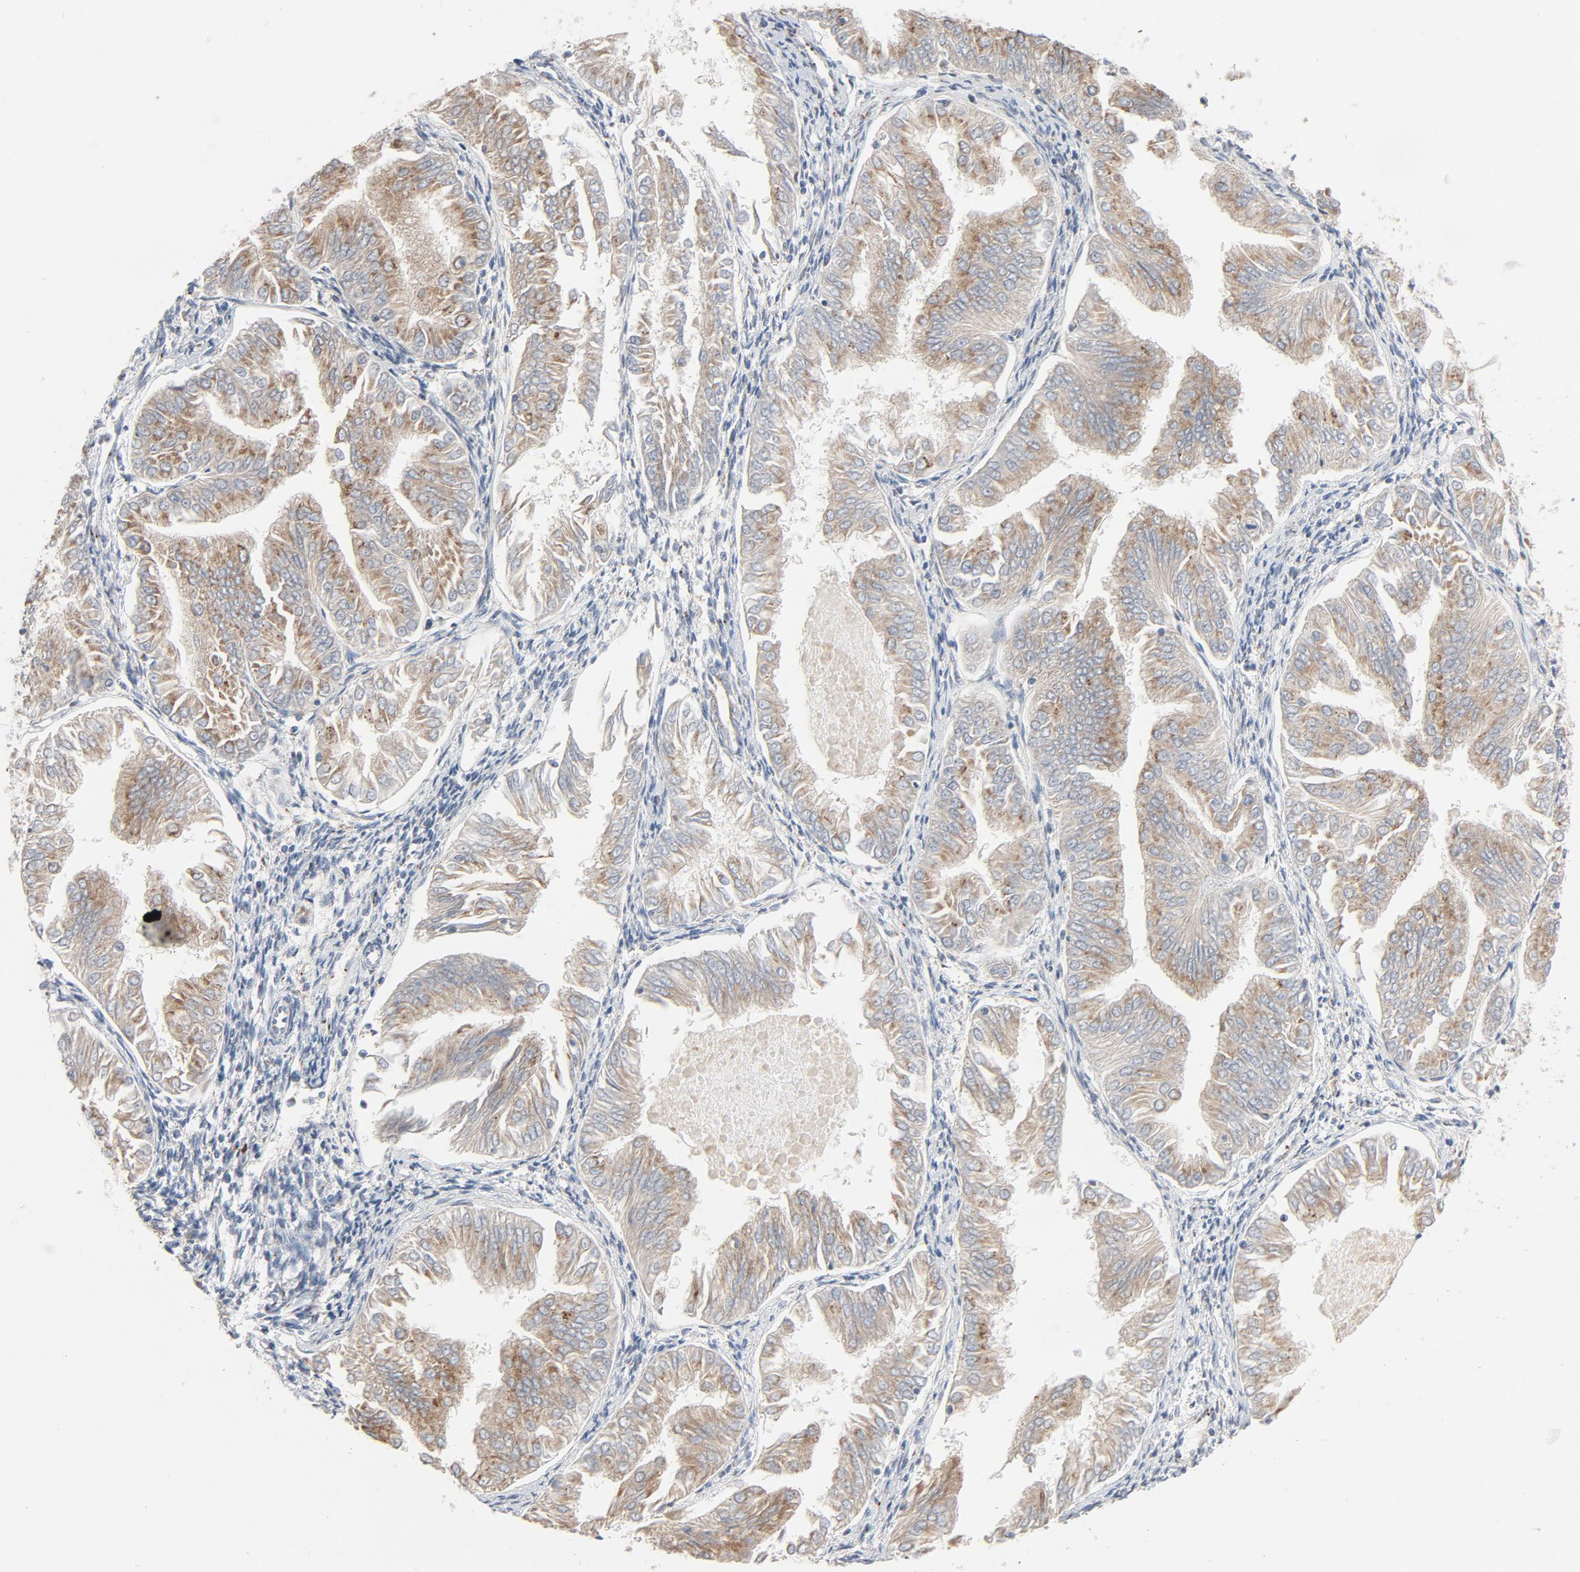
{"staining": {"intensity": "weak", "quantity": ">75%", "location": "cytoplasmic/membranous"}, "tissue": "endometrial cancer", "cell_type": "Tumor cells", "image_type": "cancer", "snomed": [{"axis": "morphology", "description": "Adenocarcinoma, NOS"}, {"axis": "topography", "description": "Endometrium"}], "caption": "Weak cytoplasmic/membranous protein staining is appreciated in about >75% of tumor cells in endometrial cancer. The protein is shown in brown color, while the nuclei are stained blue.", "gene": "LMAN2", "patient": {"sex": "female", "age": 75}}